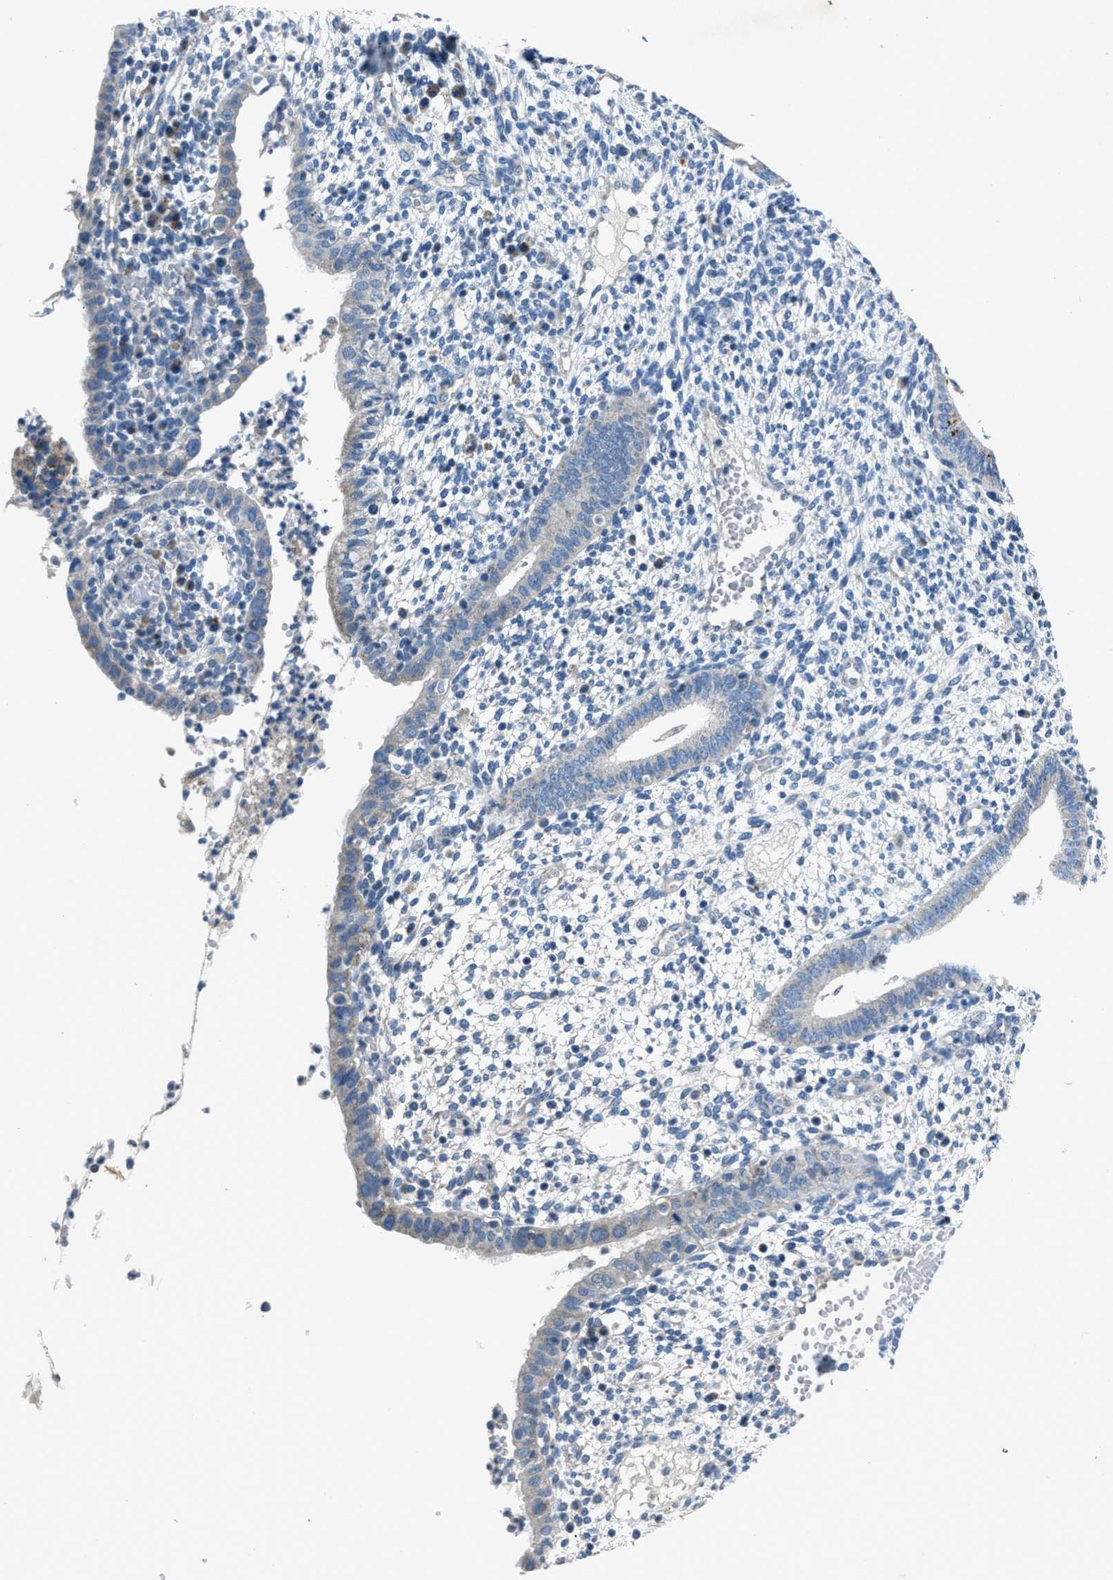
{"staining": {"intensity": "negative", "quantity": "none", "location": "none"}, "tissue": "endometrium", "cell_type": "Cells in endometrial stroma", "image_type": "normal", "snomed": [{"axis": "morphology", "description": "Normal tissue, NOS"}, {"axis": "topography", "description": "Endometrium"}], "caption": "The immunohistochemistry photomicrograph has no significant expression in cells in endometrial stroma of endometrium. (Stains: DAB (3,3'-diaminobenzidine) IHC with hematoxylin counter stain, Microscopy: brightfield microscopy at high magnification).", "gene": "ADAM2", "patient": {"sex": "female", "age": 35}}